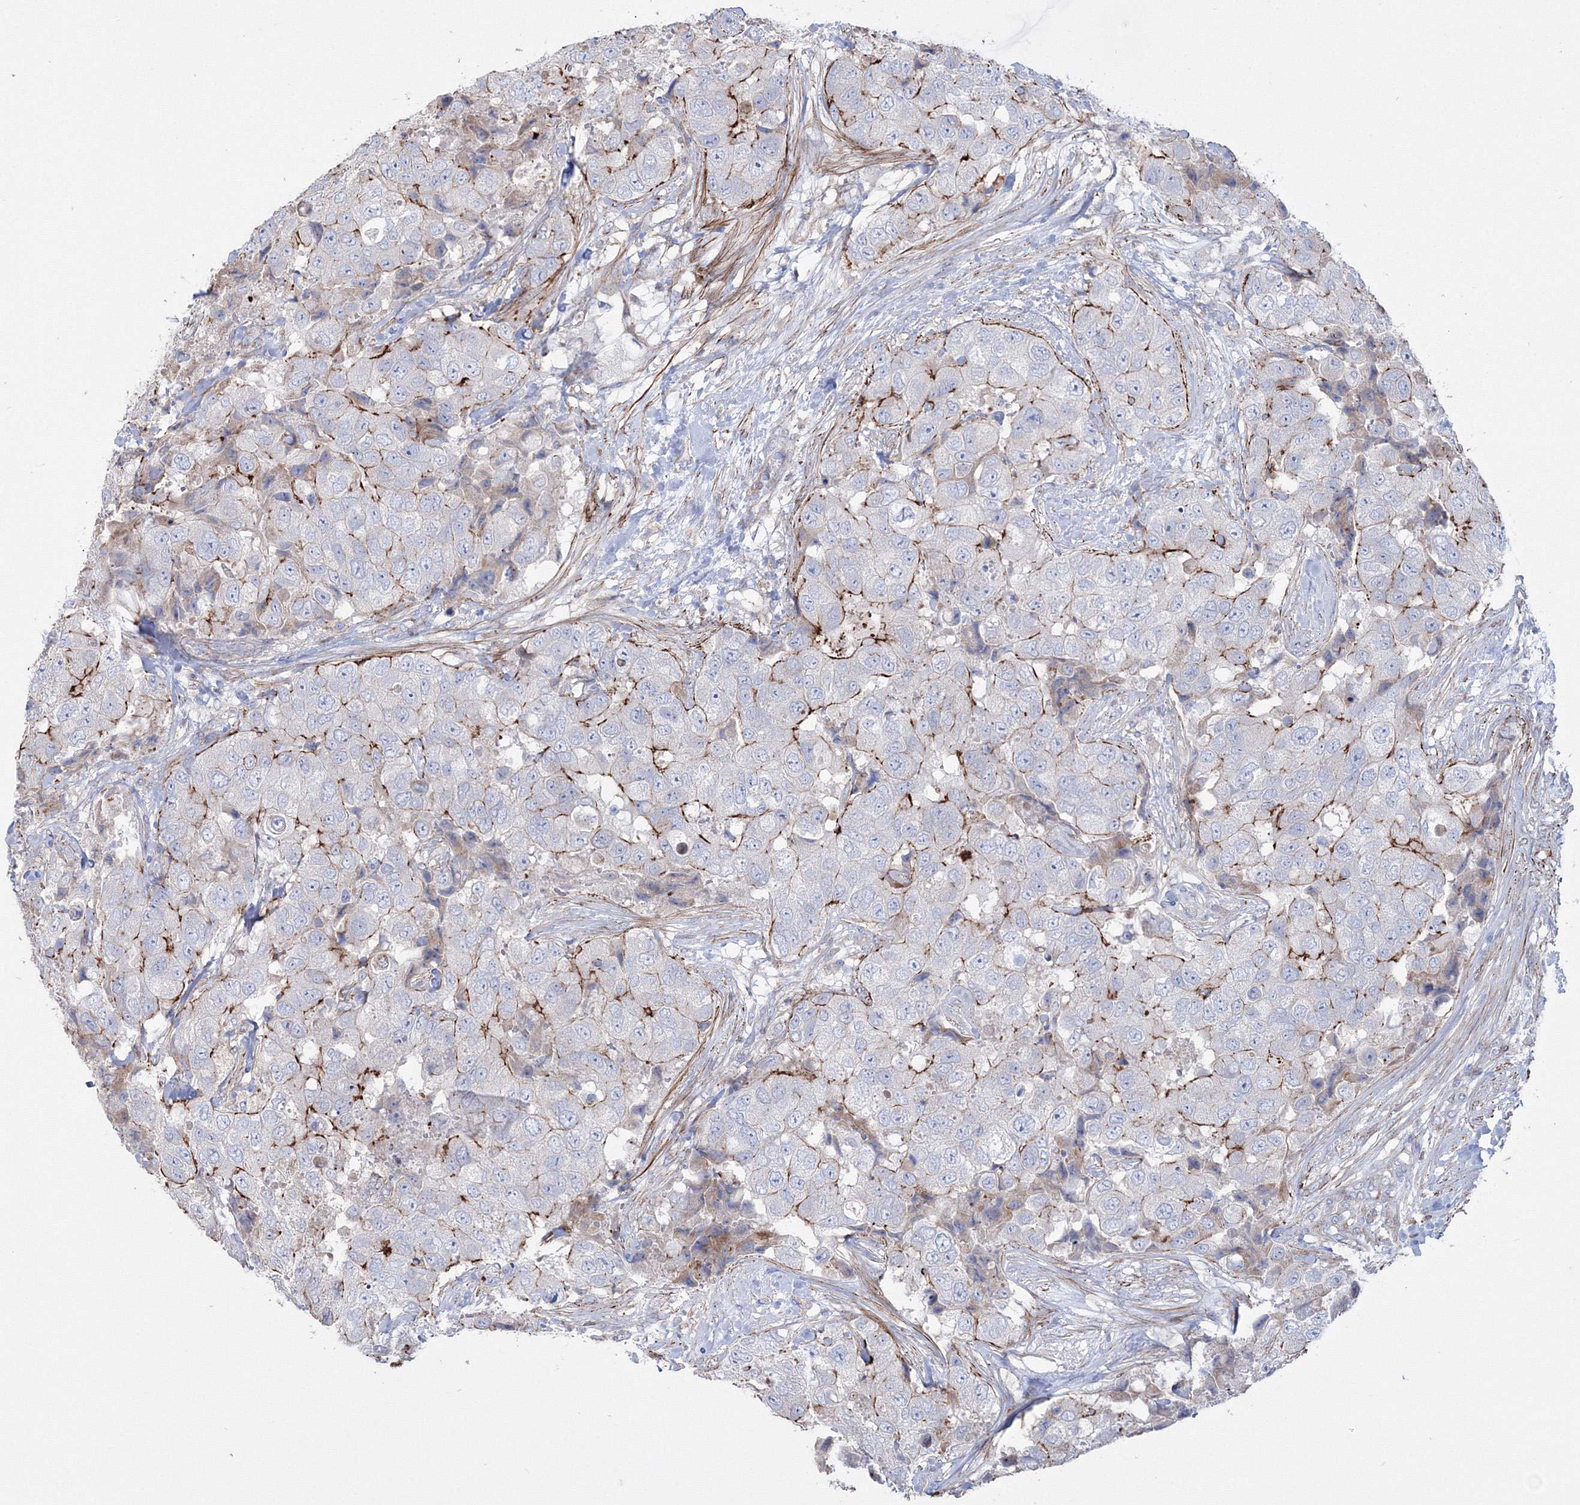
{"staining": {"intensity": "strong", "quantity": "<25%", "location": "cytoplasmic/membranous"}, "tissue": "breast cancer", "cell_type": "Tumor cells", "image_type": "cancer", "snomed": [{"axis": "morphology", "description": "Duct carcinoma"}, {"axis": "topography", "description": "Breast"}], "caption": "Strong cytoplasmic/membranous expression is appreciated in about <25% of tumor cells in breast infiltrating ductal carcinoma. Using DAB (3,3'-diaminobenzidine) (brown) and hematoxylin (blue) stains, captured at high magnification using brightfield microscopy.", "gene": "GPR82", "patient": {"sex": "female", "age": 62}}